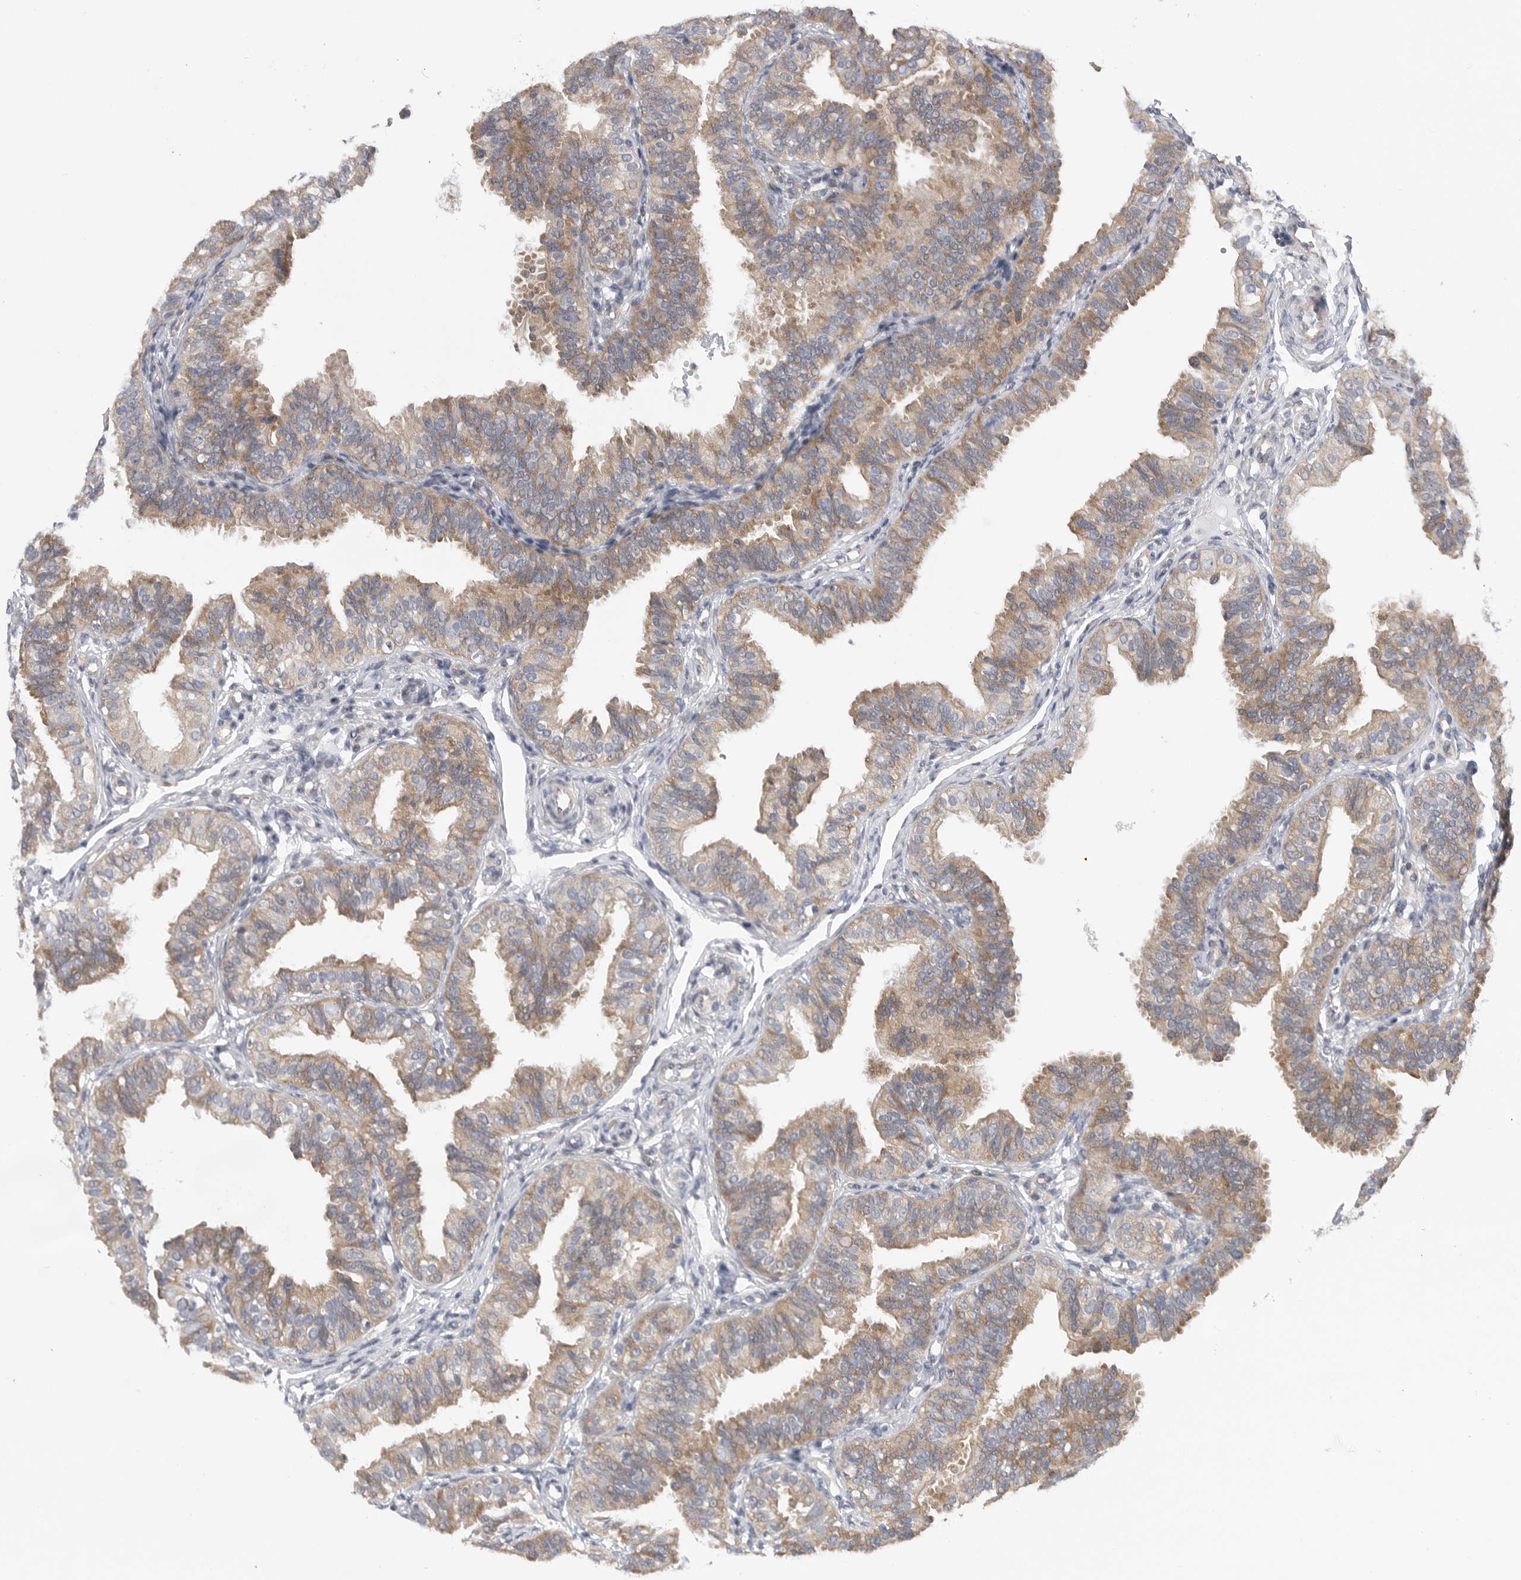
{"staining": {"intensity": "moderate", "quantity": ">75%", "location": "cytoplasmic/membranous"}, "tissue": "fallopian tube", "cell_type": "Glandular cells", "image_type": "normal", "snomed": [{"axis": "morphology", "description": "Normal tissue, NOS"}, {"axis": "topography", "description": "Fallopian tube"}], "caption": "Human fallopian tube stained for a protein (brown) shows moderate cytoplasmic/membranous positive staining in about >75% of glandular cells.", "gene": "FBXO43", "patient": {"sex": "female", "age": 35}}